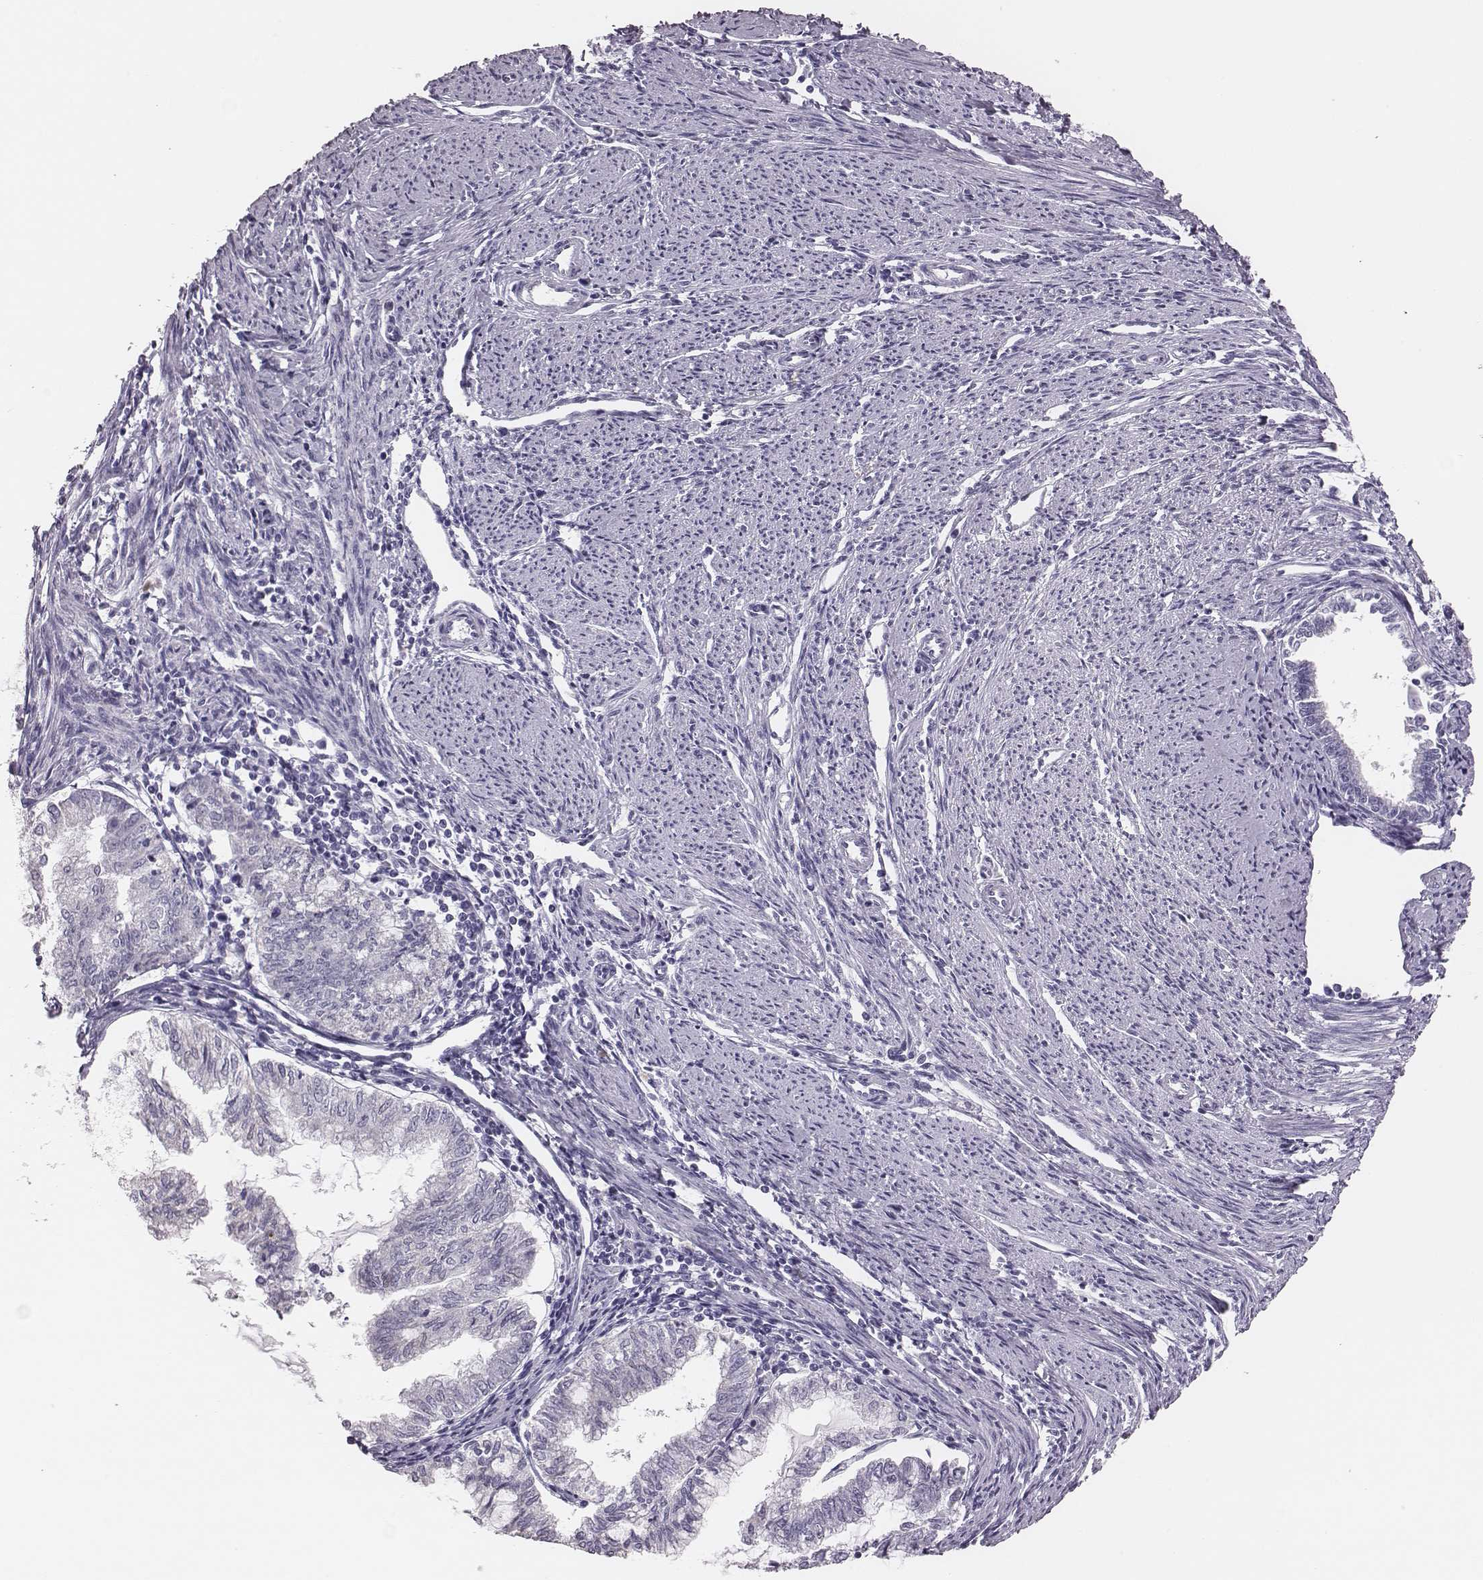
{"staining": {"intensity": "negative", "quantity": "none", "location": "none"}, "tissue": "endometrial cancer", "cell_type": "Tumor cells", "image_type": "cancer", "snomed": [{"axis": "morphology", "description": "Adenocarcinoma, NOS"}, {"axis": "topography", "description": "Endometrium"}], "caption": "Protein analysis of endometrial cancer (adenocarcinoma) displays no significant positivity in tumor cells.", "gene": "H1-6", "patient": {"sex": "female", "age": 79}}